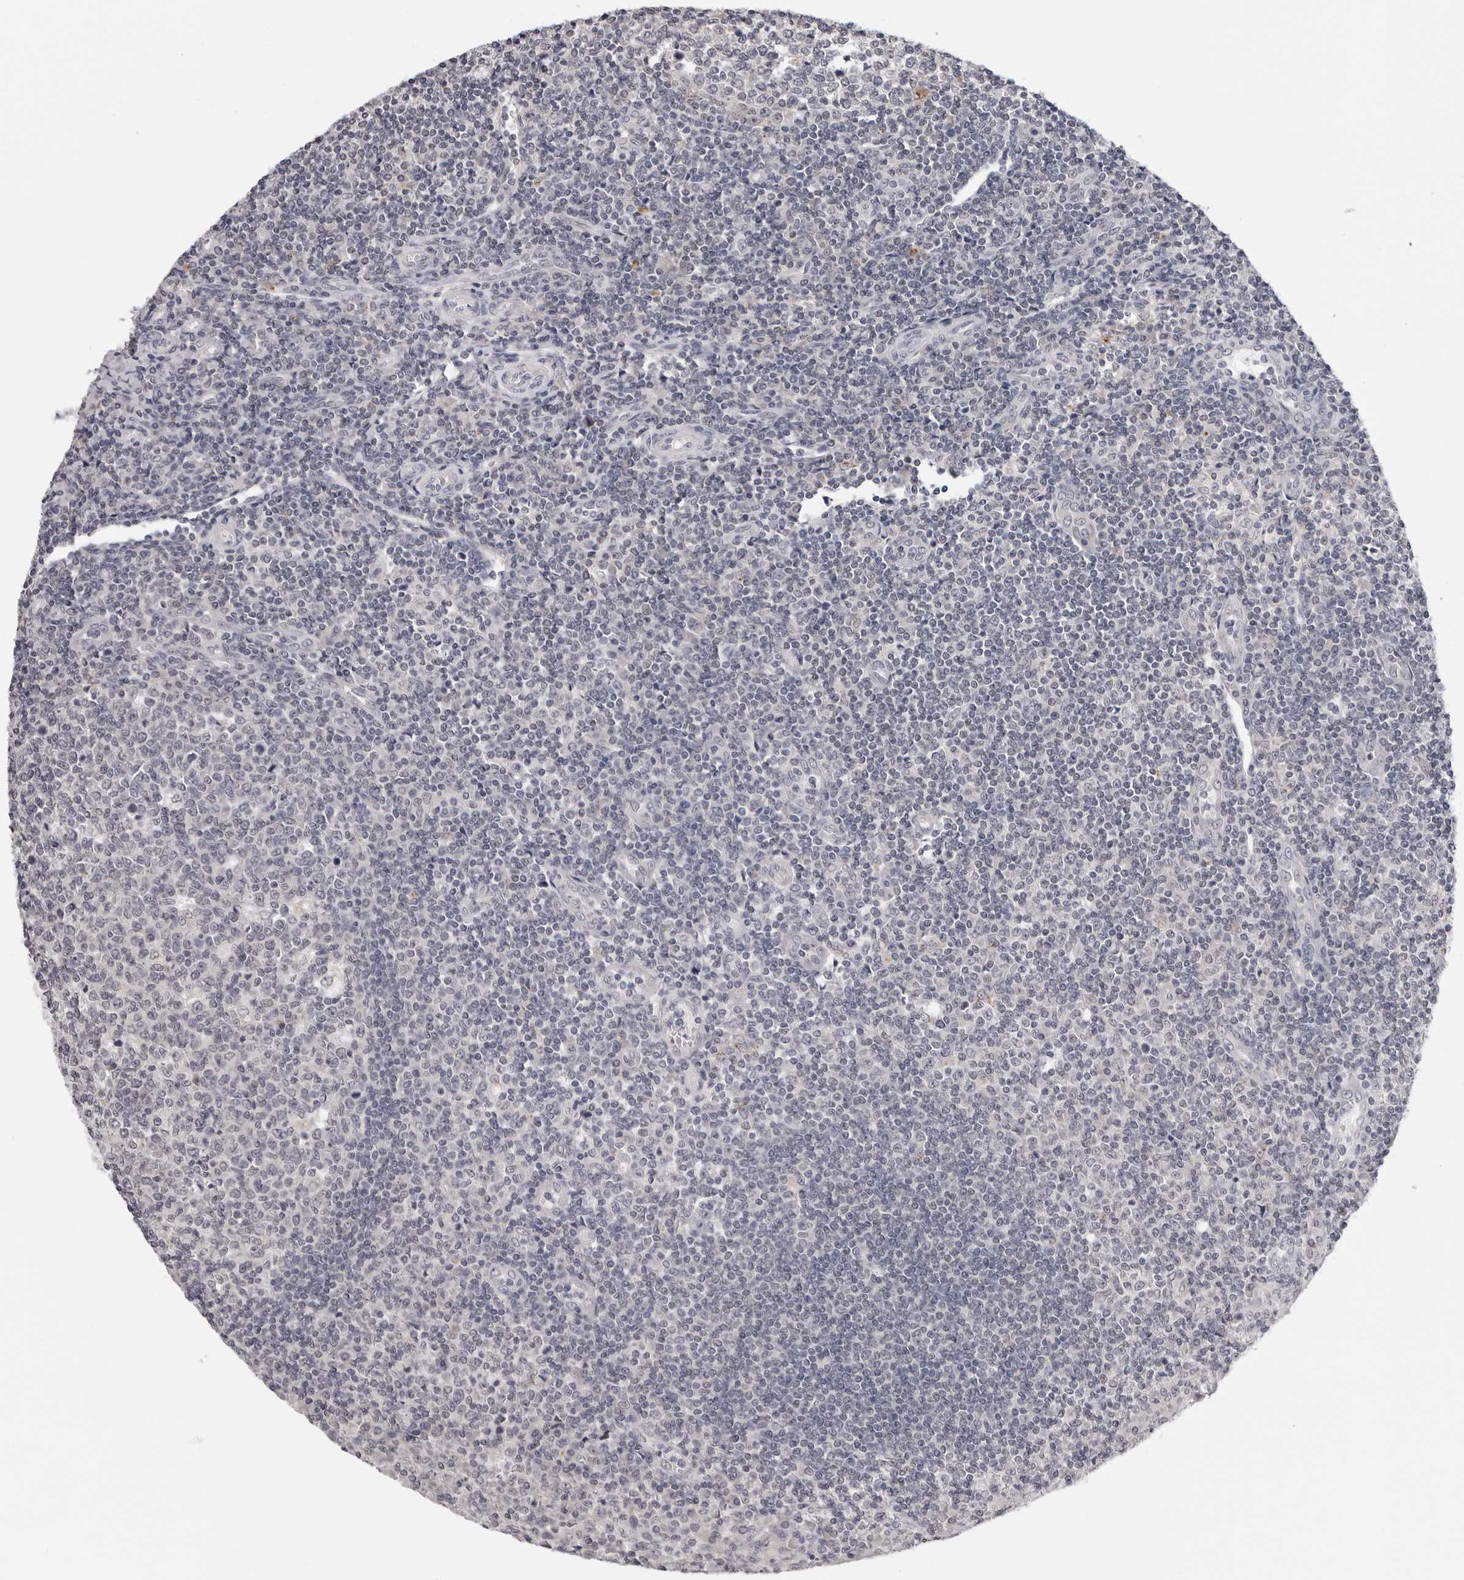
{"staining": {"intensity": "weak", "quantity": "<25%", "location": "cytoplasmic/membranous,nuclear"}, "tissue": "tonsil", "cell_type": "Germinal center cells", "image_type": "normal", "snomed": [{"axis": "morphology", "description": "Normal tissue, NOS"}, {"axis": "topography", "description": "Tonsil"}], "caption": "Immunohistochemistry (IHC) of benign human tonsil demonstrates no staining in germinal center cells. (Brightfield microscopy of DAB (3,3'-diaminobenzidine) IHC at high magnification).", "gene": "PRUNE1", "patient": {"sex": "female", "age": 19}}